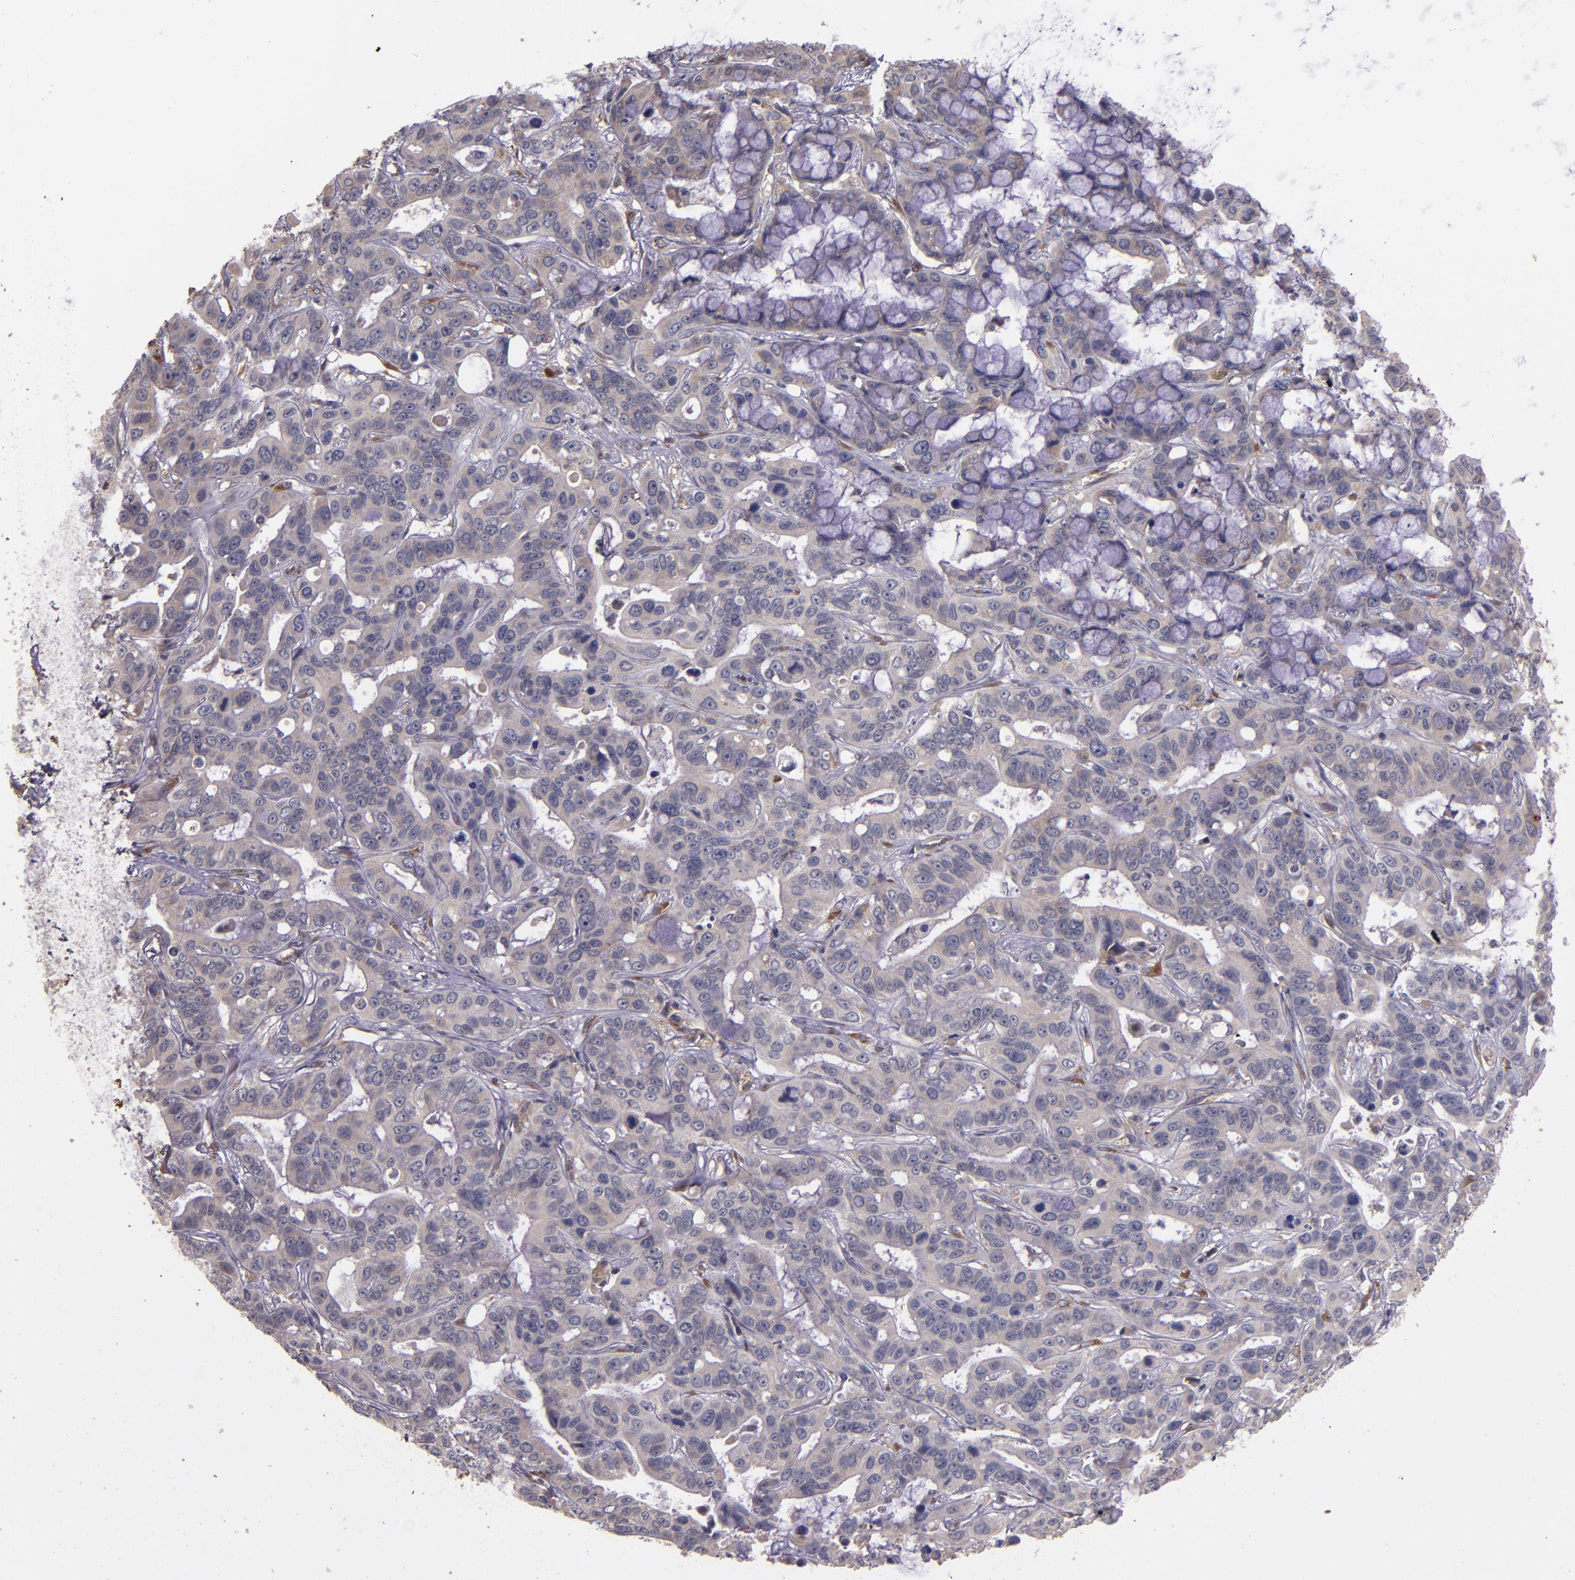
{"staining": {"intensity": "weak", "quantity": ">75%", "location": "cytoplasmic/membranous"}, "tissue": "liver cancer", "cell_type": "Tumor cells", "image_type": "cancer", "snomed": [{"axis": "morphology", "description": "Cholangiocarcinoma"}, {"axis": "topography", "description": "Liver"}], "caption": "A low amount of weak cytoplasmic/membranous positivity is seen in about >75% of tumor cells in cholangiocarcinoma (liver) tissue.", "gene": "PRAF2", "patient": {"sex": "female", "age": 65}}